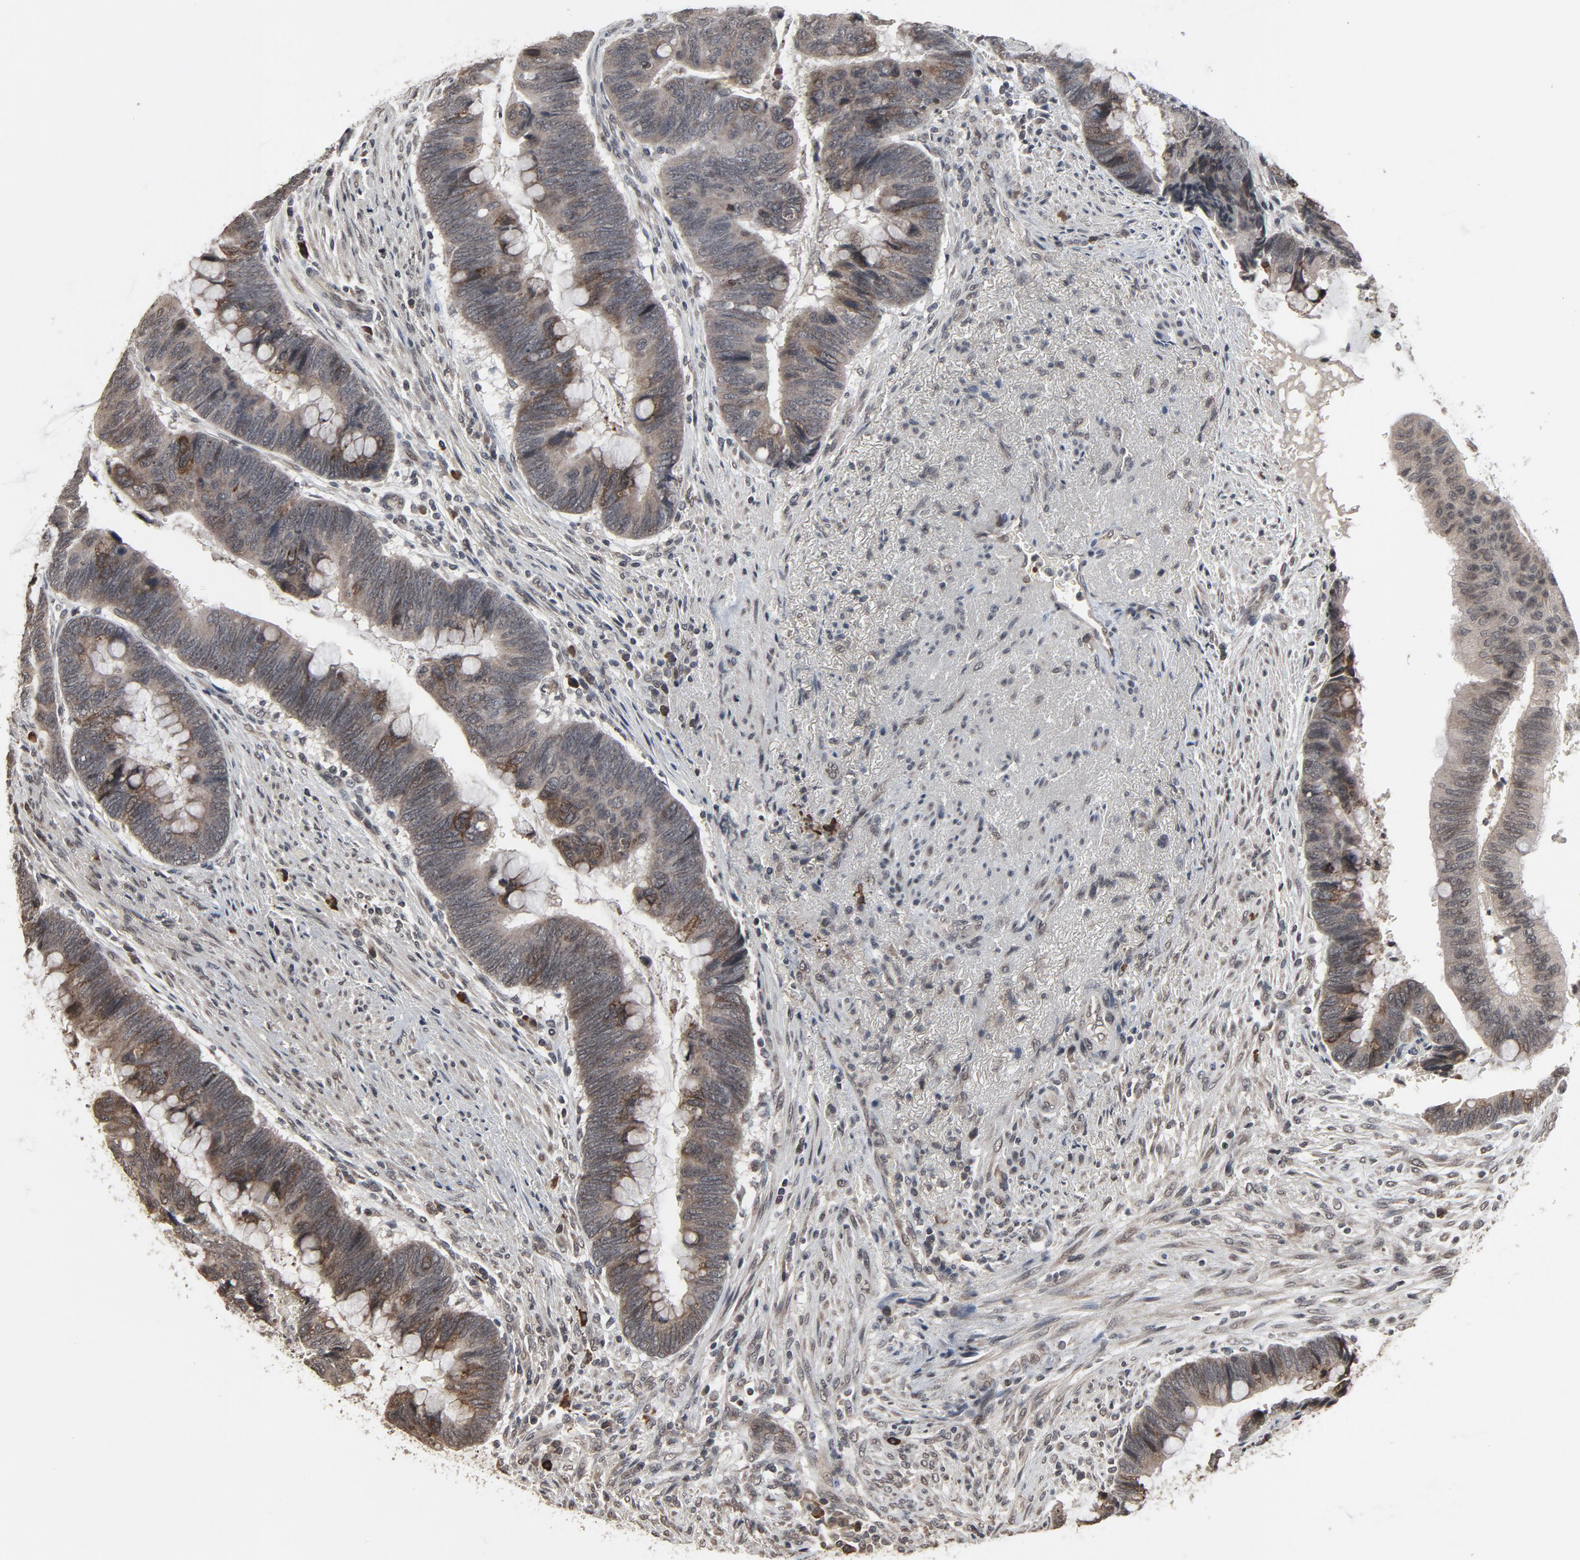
{"staining": {"intensity": "moderate", "quantity": "<25%", "location": "cytoplasmic/membranous"}, "tissue": "colorectal cancer", "cell_type": "Tumor cells", "image_type": "cancer", "snomed": [{"axis": "morphology", "description": "Normal tissue, NOS"}, {"axis": "morphology", "description": "Adenocarcinoma, NOS"}, {"axis": "topography", "description": "Rectum"}], "caption": "High-magnification brightfield microscopy of colorectal adenocarcinoma stained with DAB (brown) and counterstained with hematoxylin (blue). tumor cells exhibit moderate cytoplasmic/membranous staining is identified in about<25% of cells.", "gene": "POM121", "patient": {"sex": "male", "age": 92}}